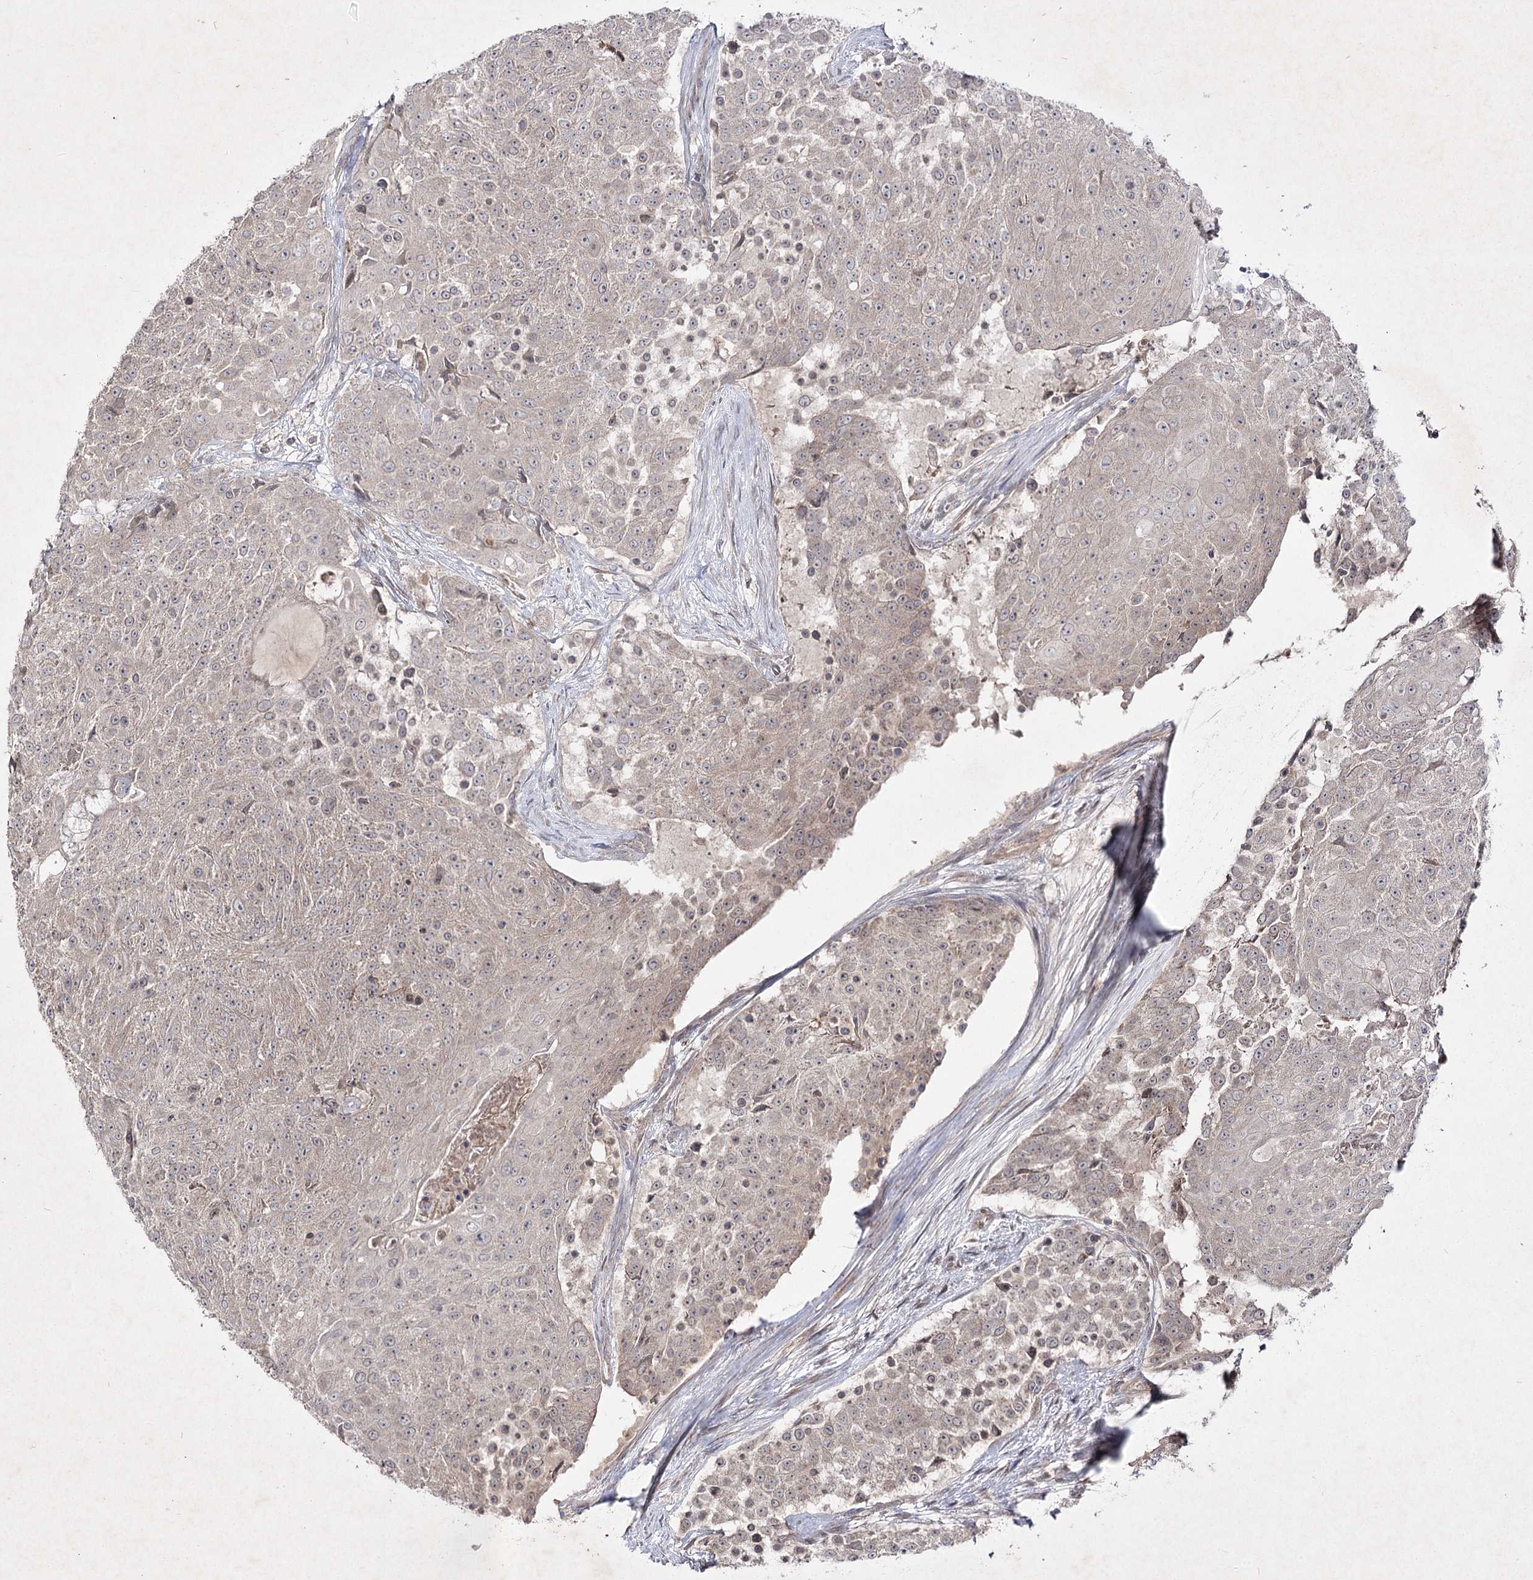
{"staining": {"intensity": "weak", "quantity": "25%-75%", "location": "cytoplasmic/membranous"}, "tissue": "urothelial cancer", "cell_type": "Tumor cells", "image_type": "cancer", "snomed": [{"axis": "morphology", "description": "Urothelial carcinoma, High grade"}, {"axis": "topography", "description": "Urinary bladder"}], "caption": "A photomicrograph of human urothelial cancer stained for a protein reveals weak cytoplasmic/membranous brown staining in tumor cells.", "gene": "CIB2", "patient": {"sex": "female", "age": 63}}